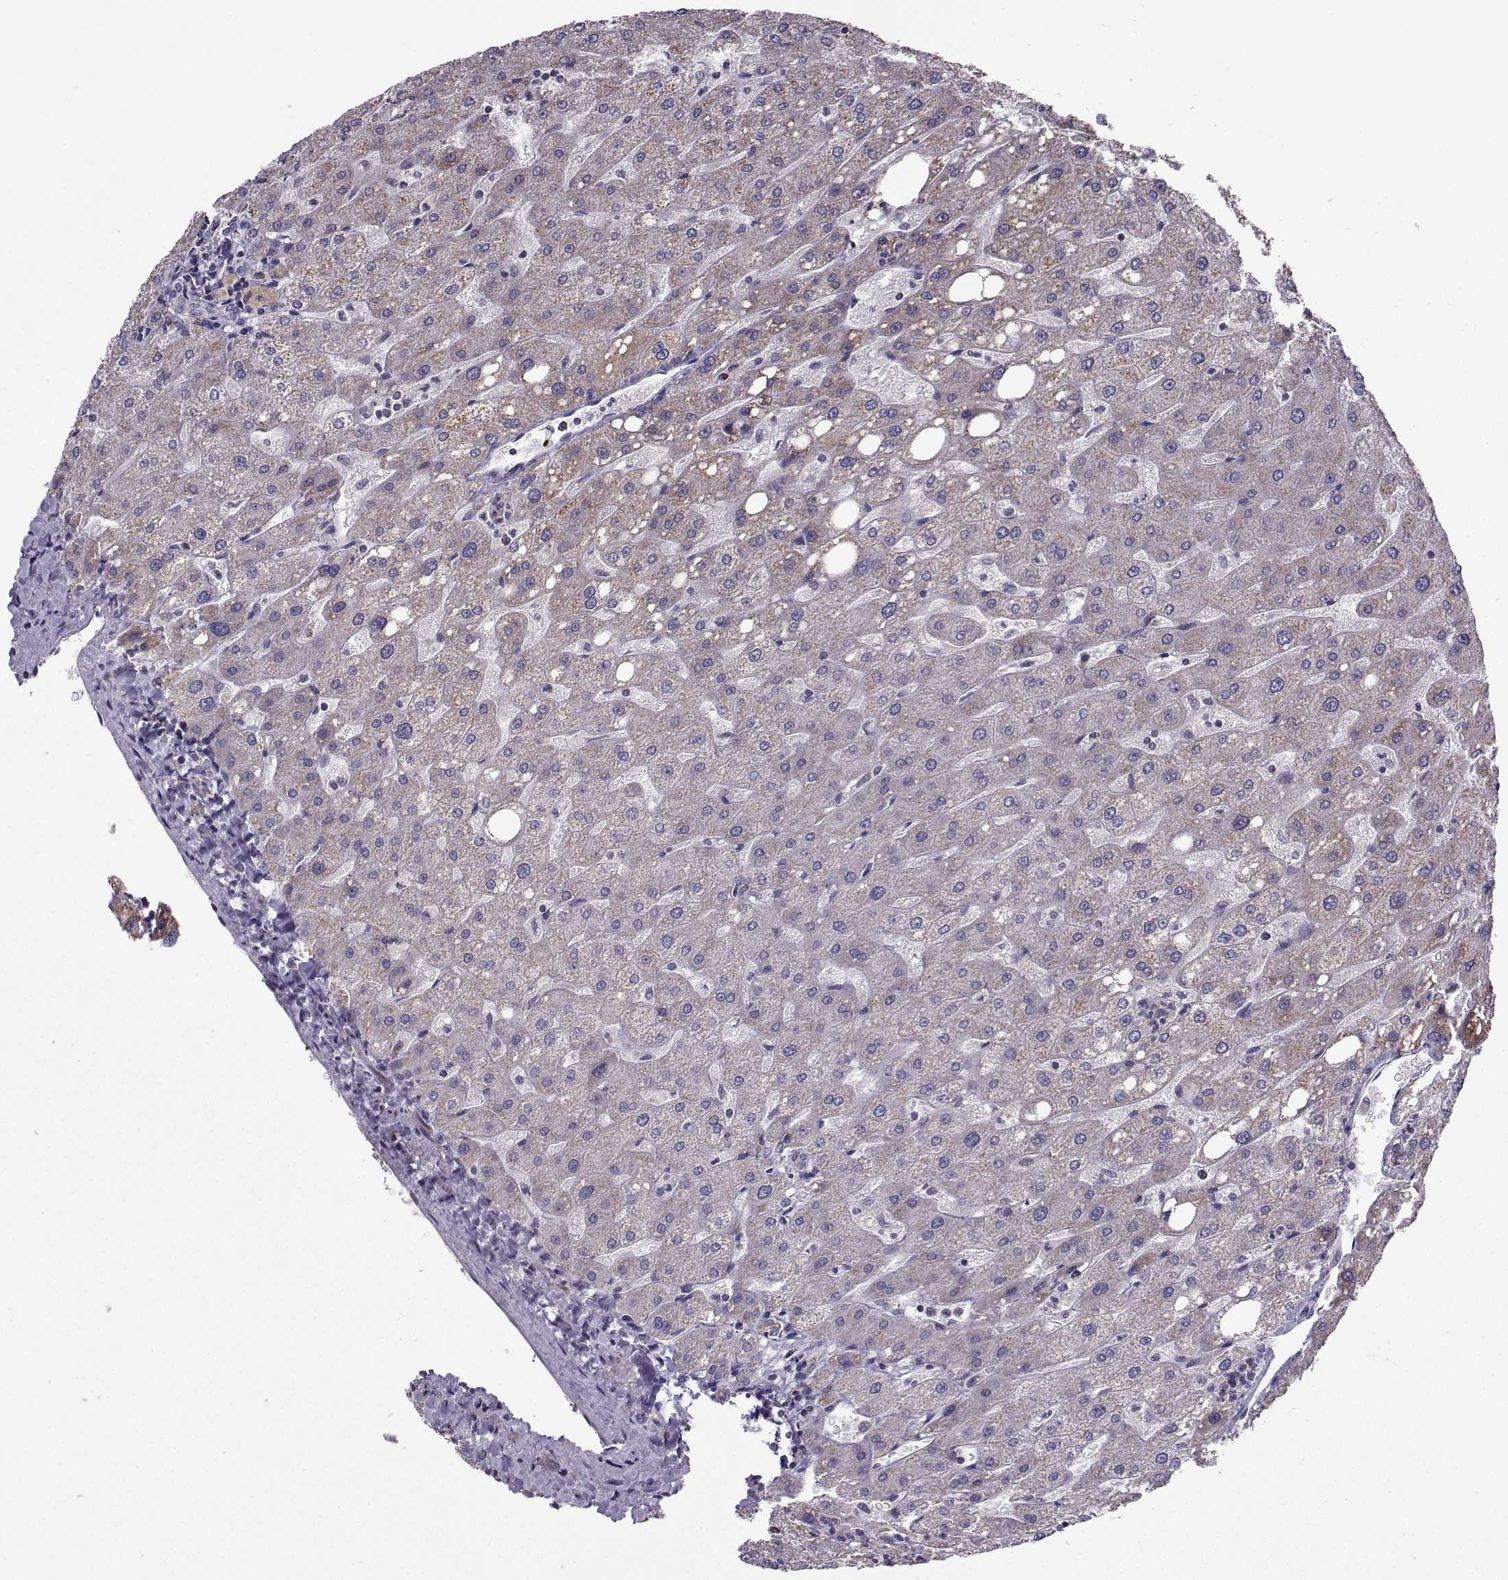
{"staining": {"intensity": "negative", "quantity": "none", "location": "none"}, "tissue": "liver", "cell_type": "Cholangiocytes", "image_type": "normal", "snomed": [{"axis": "morphology", "description": "Normal tissue, NOS"}, {"axis": "topography", "description": "Liver"}], "caption": "IHC of unremarkable liver displays no positivity in cholangiocytes. (Brightfield microscopy of DAB (3,3'-diaminobenzidine) immunohistochemistry at high magnification).", "gene": "NECAB3", "patient": {"sex": "male", "age": 67}}